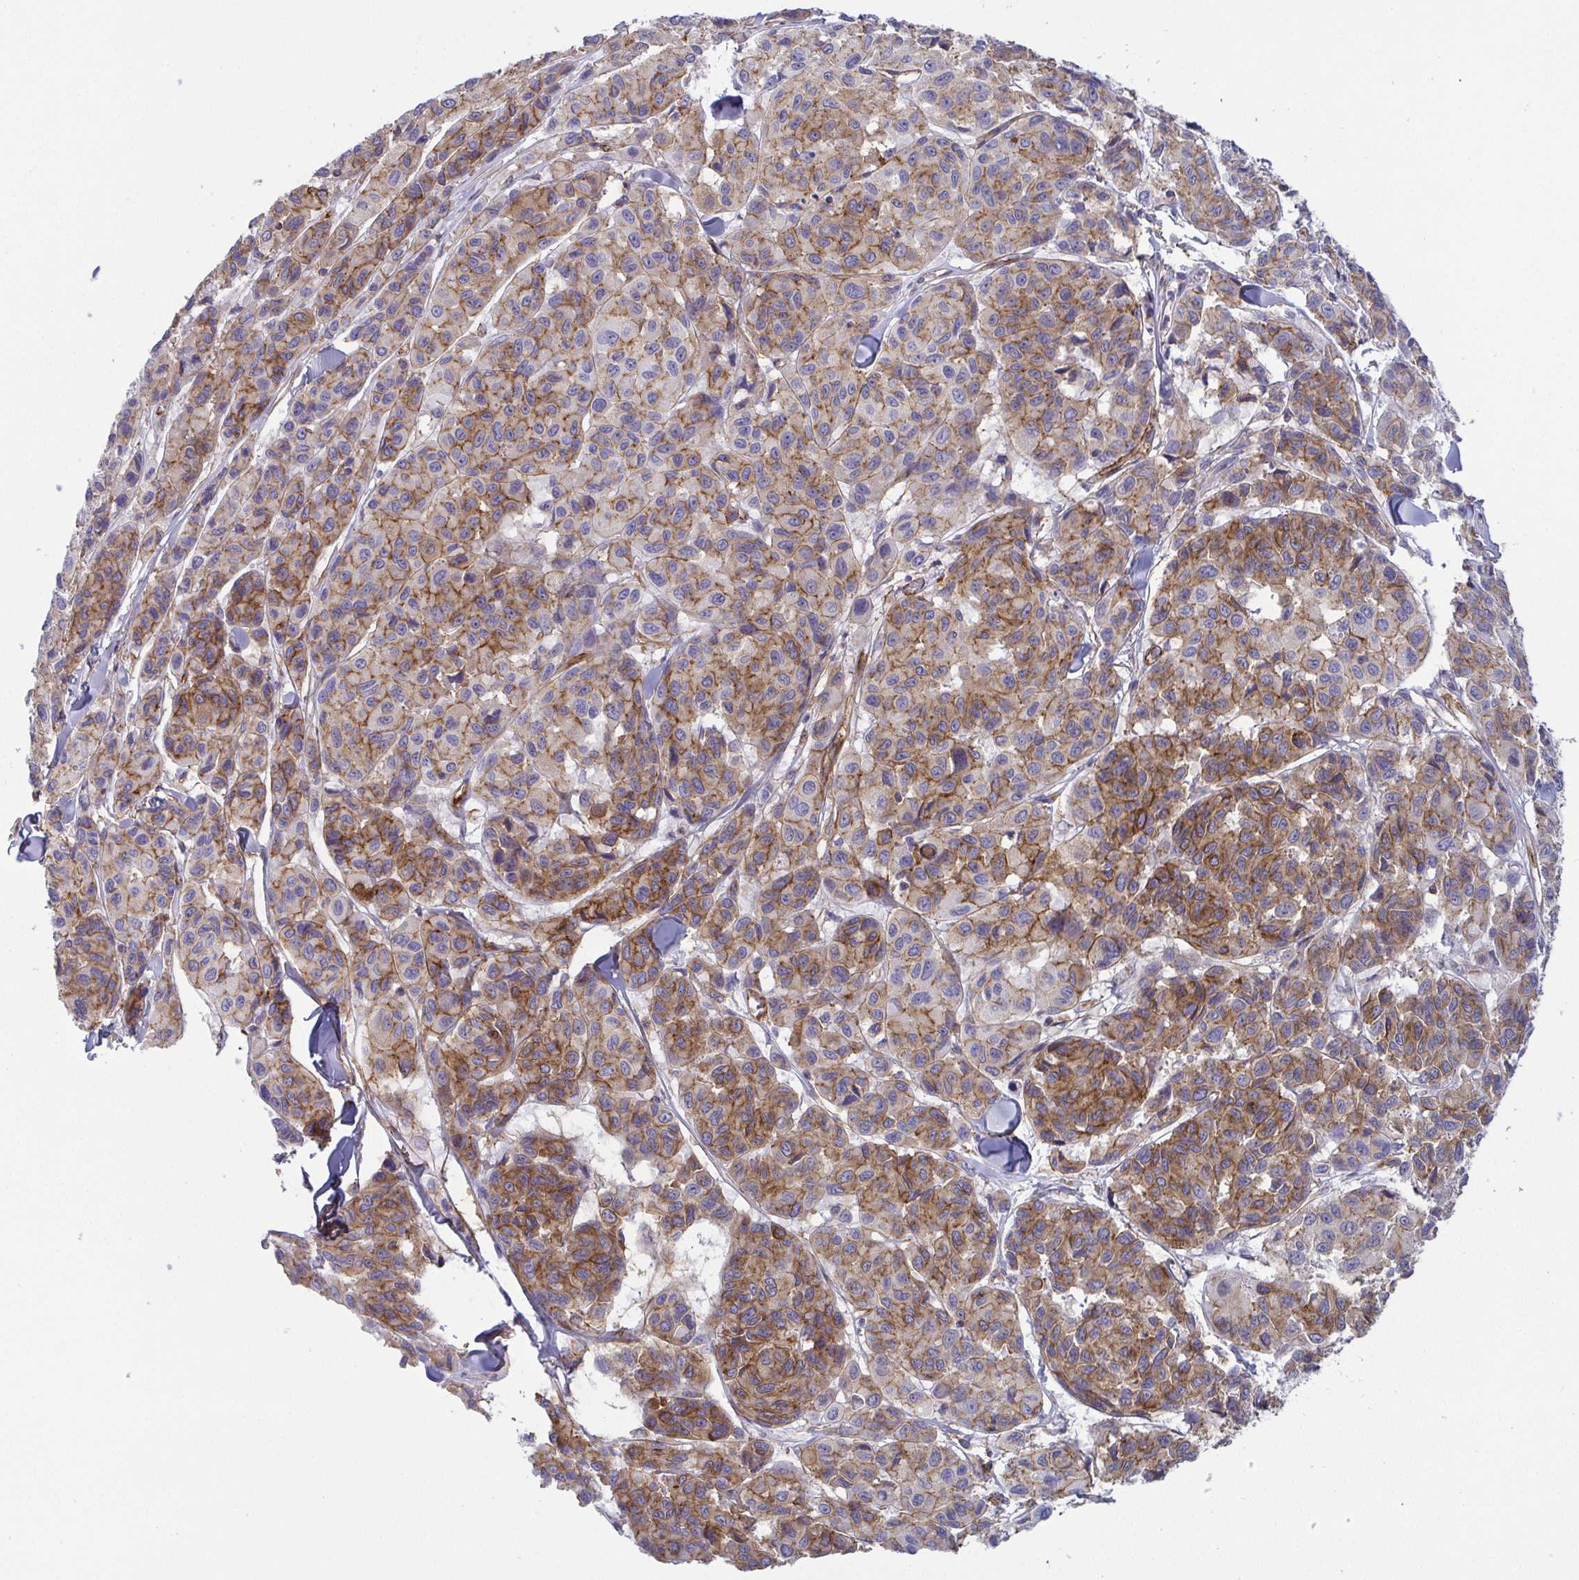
{"staining": {"intensity": "moderate", "quantity": ">75%", "location": "cytoplasmic/membranous"}, "tissue": "melanoma", "cell_type": "Tumor cells", "image_type": "cancer", "snomed": [{"axis": "morphology", "description": "Malignant melanoma, NOS"}, {"axis": "topography", "description": "Skin"}], "caption": "Protein staining of melanoma tissue exhibits moderate cytoplasmic/membranous staining in about >75% of tumor cells. Ihc stains the protein of interest in brown and the nuclei are stained blue.", "gene": "LIMA1", "patient": {"sex": "female", "age": 66}}